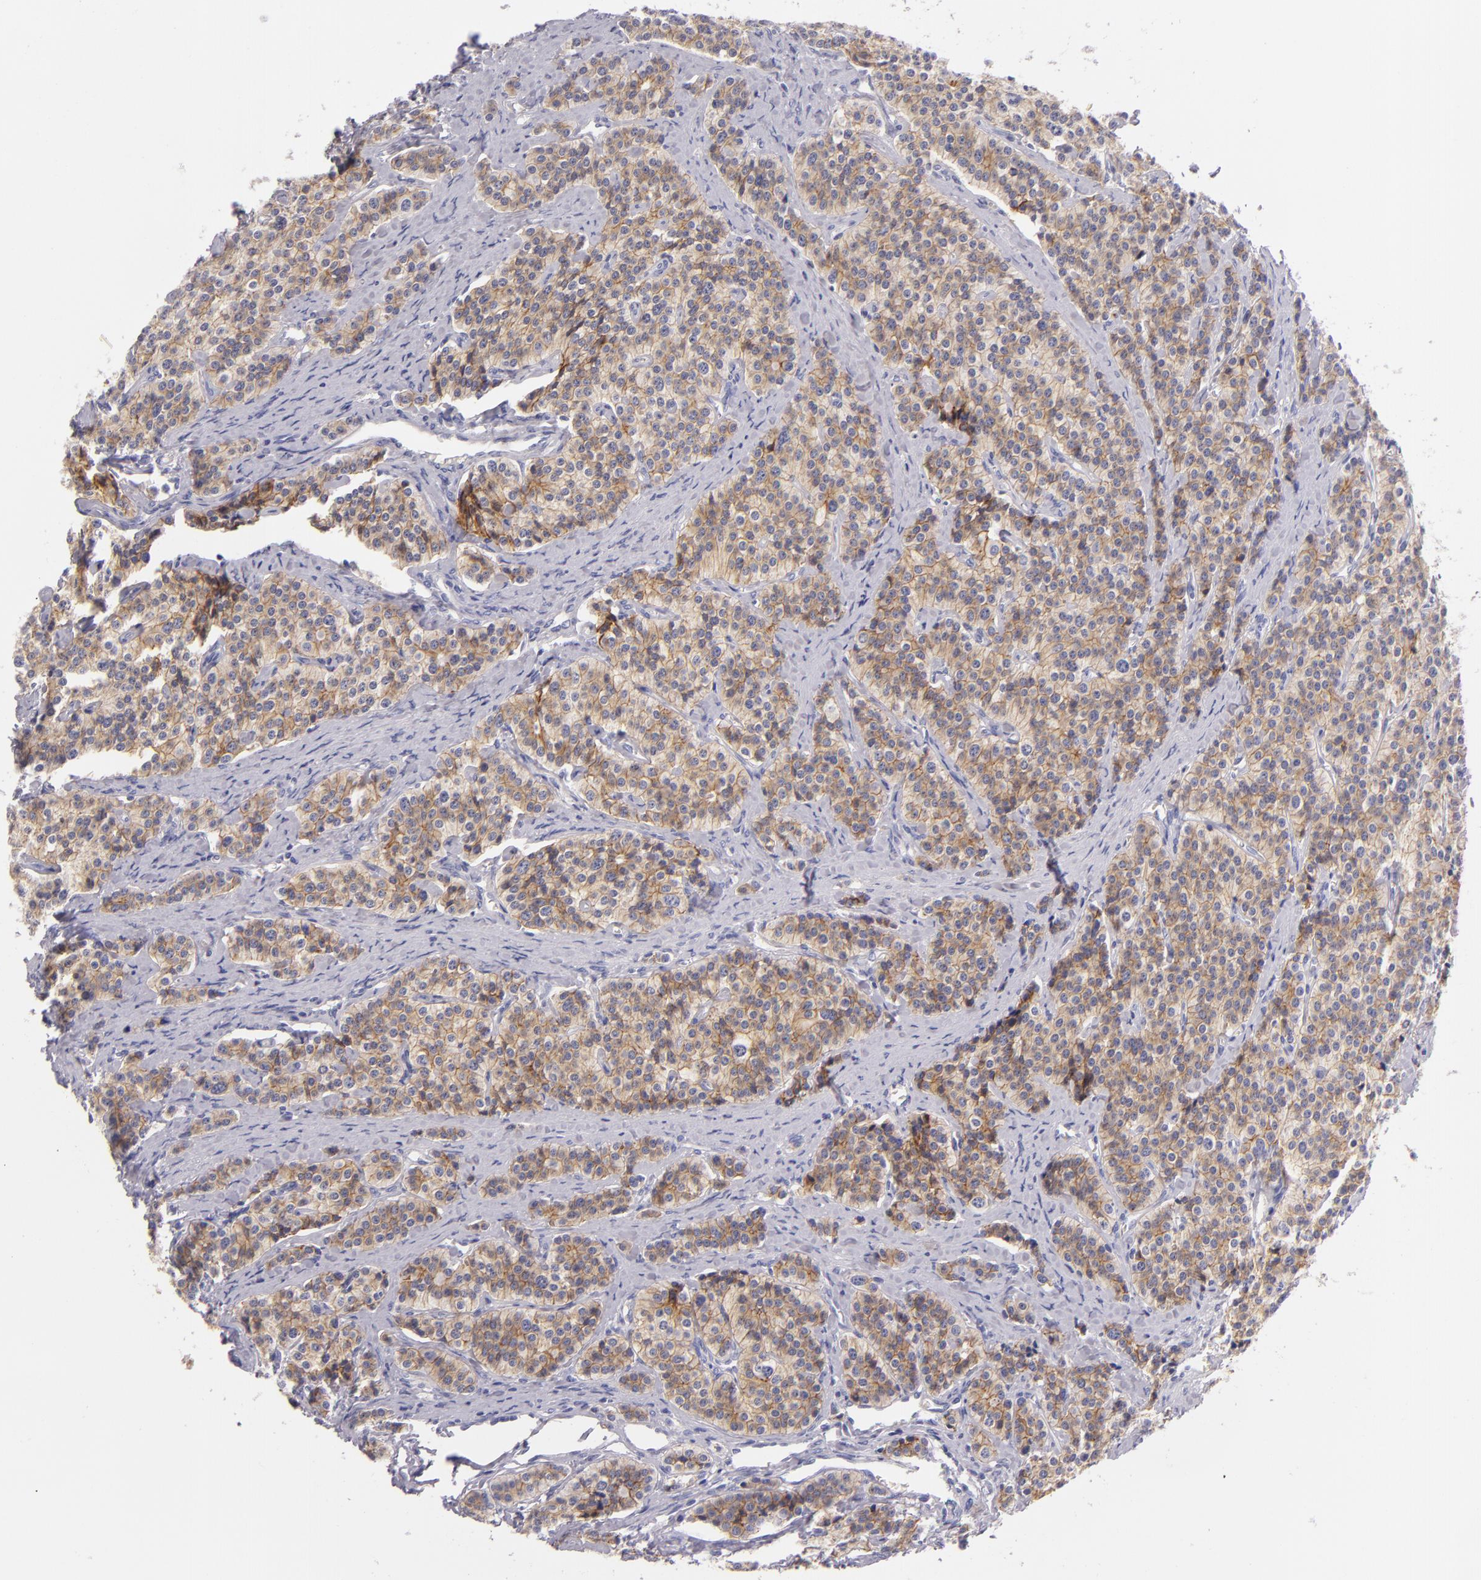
{"staining": {"intensity": "moderate", "quantity": ">75%", "location": "cytoplasmic/membranous"}, "tissue": "carcinoid", "cell_type": "Tumor cells", "image_type": "cancer", "snomed": [{"axis": "morphology", "description": "Carcinoid, malignant, NOS"}, {"axis": "topography", "description": "Small intestine"}], "caption": "There is medium levels of moderate cytoplasmic/membranous positivity in tumor cells of carcinoid, as demonstrated by immunohistochemical staining (brown color).", "gene": "CDH3", "patient": {"sex": "male", "age": 63}}